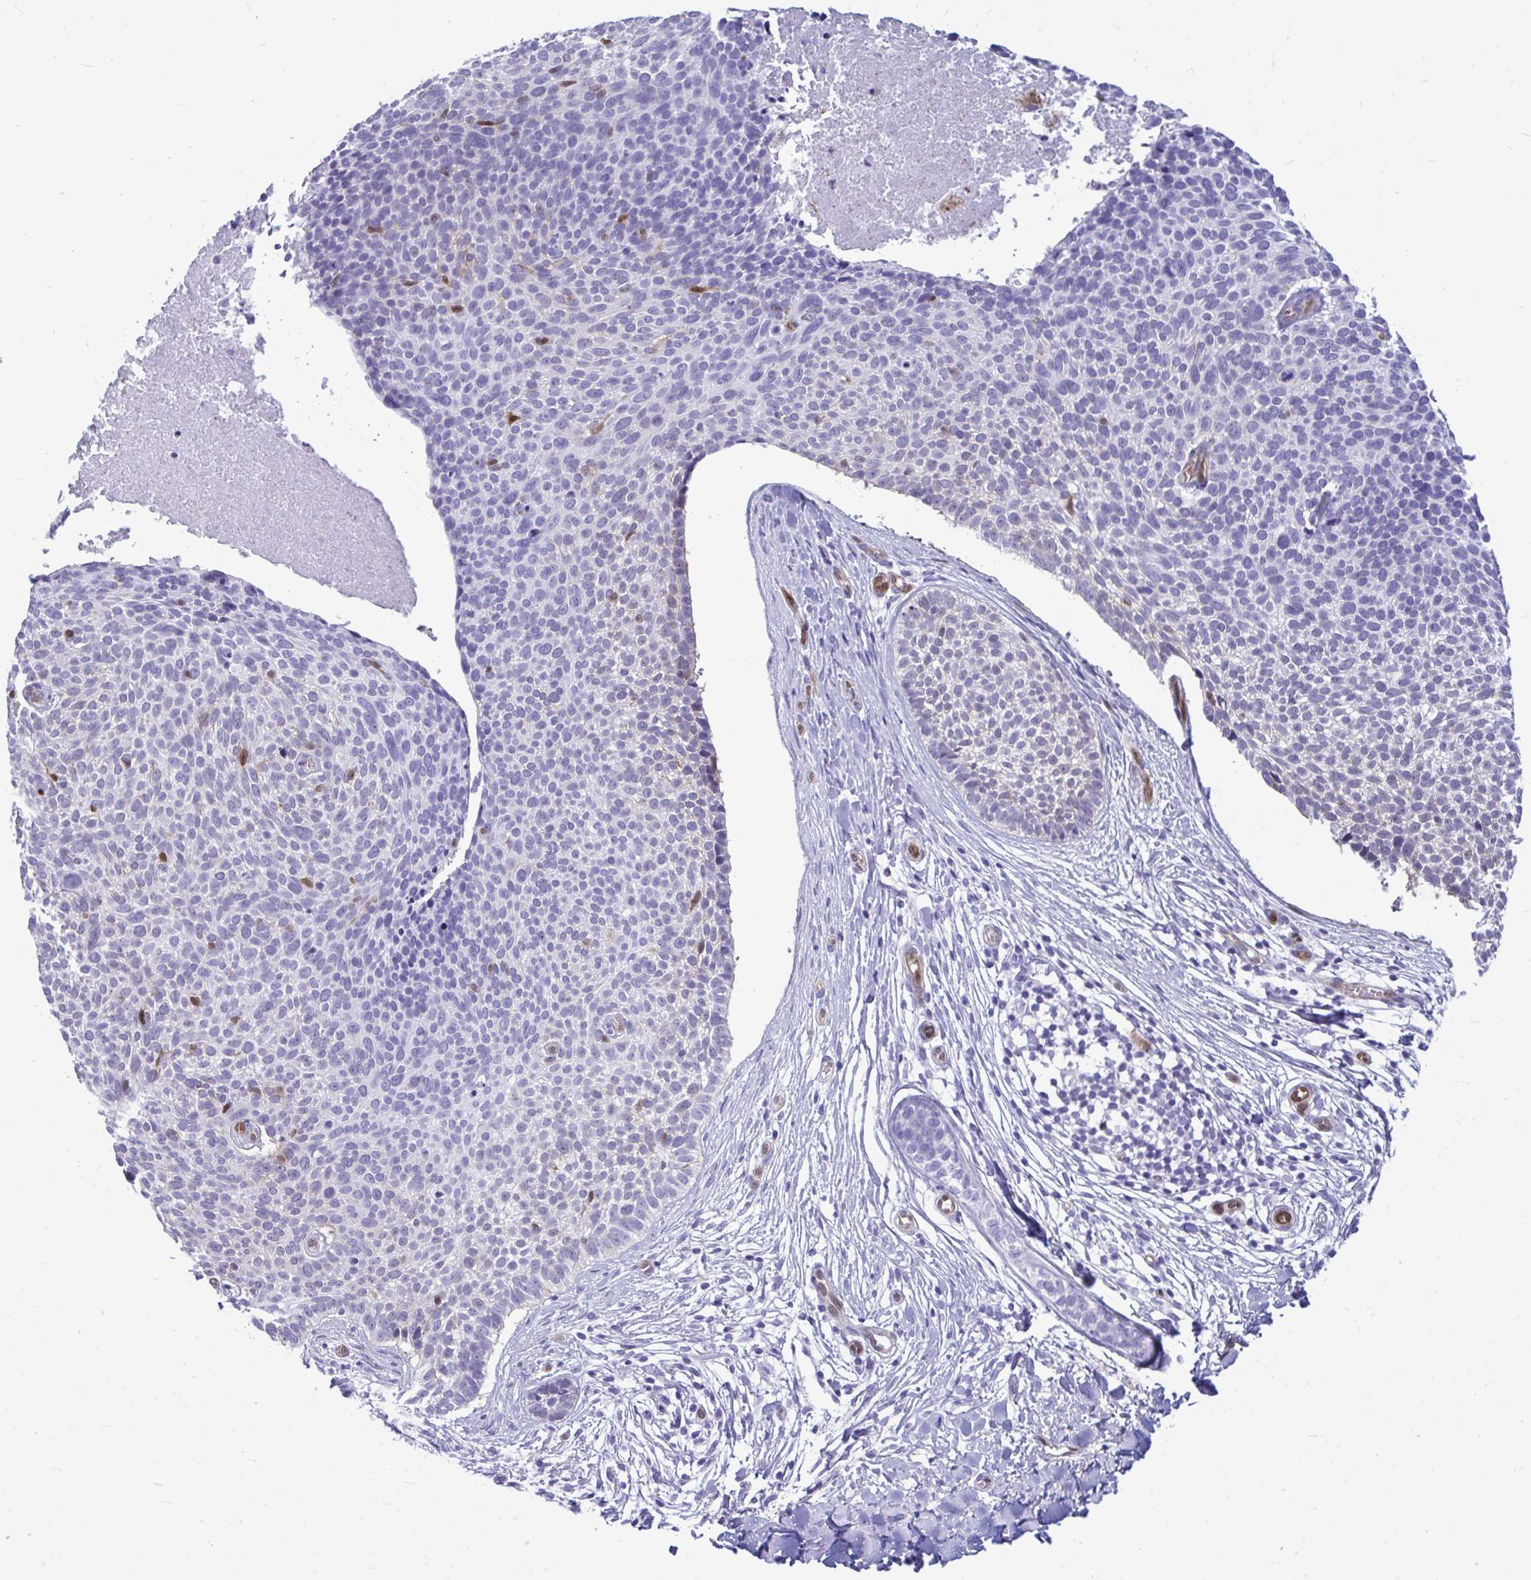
{"staining": {"intensity": "negative", "quantity": "none", "location": "none"}, "tissue": "skin cancer", "cell_type": "Tumor cells", "image_type": "cancer", "snomed": [{"axis": "morphology", "description": "Basal cell carcinoma"}, {"axis": "topography", "description": "Skin"}, {"axis": "topography", "description": "Skin of back"}], "caption": "A high-resolution histopathology image shows immunohistochemistry (IHC) staining of skin cancer, which demonstrates no significant staining in tumor cells. Nuclei are stained in blue.", "gene": "LIMS2", "patient": {"sex": "male", "age": 81}}